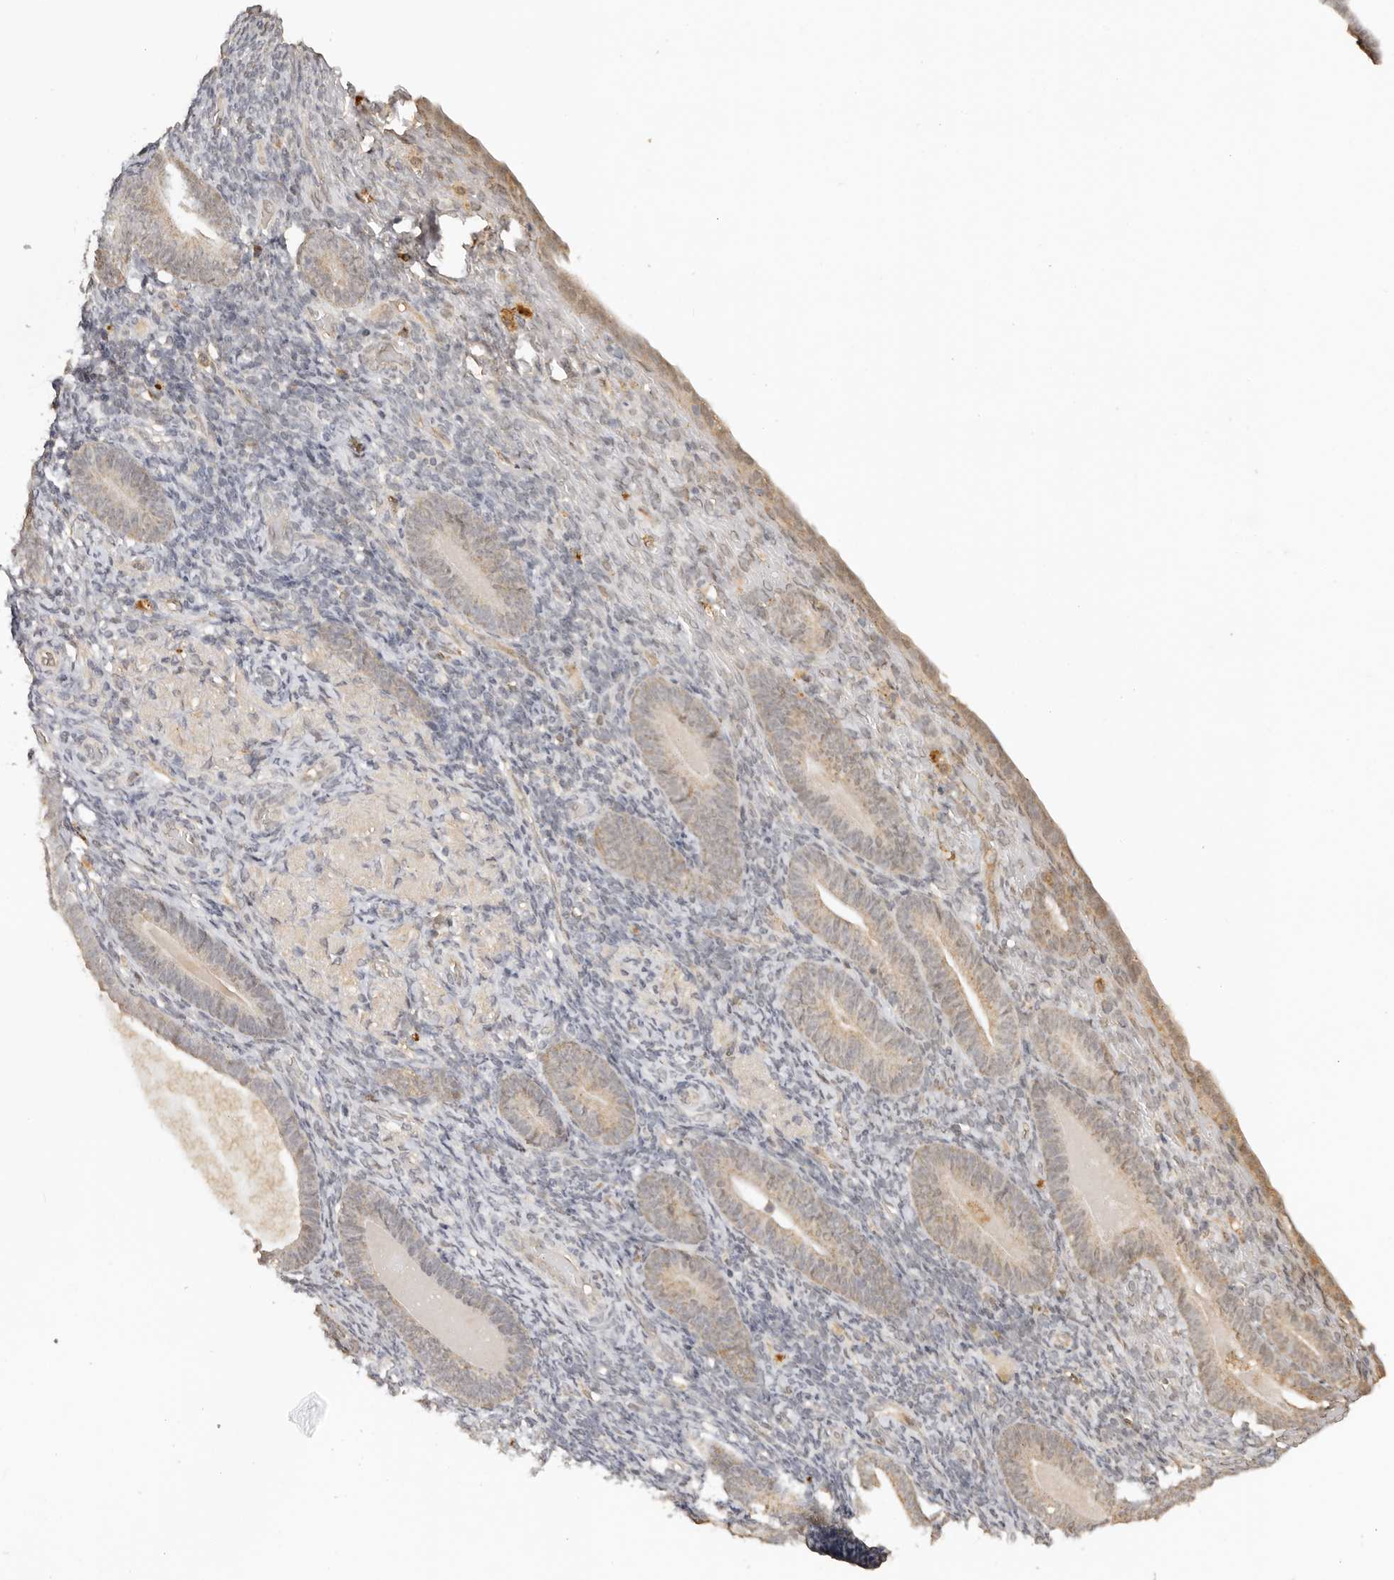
{"staining": {"intensity": "negative", "quantity": "none", "location": "none"}, "tissue": "endometrium", "cell_type": "Cells in endometrial stroma", "image_type": "normal", "snomed": [{"axis": "morphology", "description": "Normal tissue, NOS"}, {"axis": "topography", "description": "Endometrium"}], "caption": "Immunohistochemical staining of unremarkable endometrium displays no significant positivity in cells in endometrial stroma.", "gene": "SEC14L1", "patient": {"sex": "female", "age": 51}}